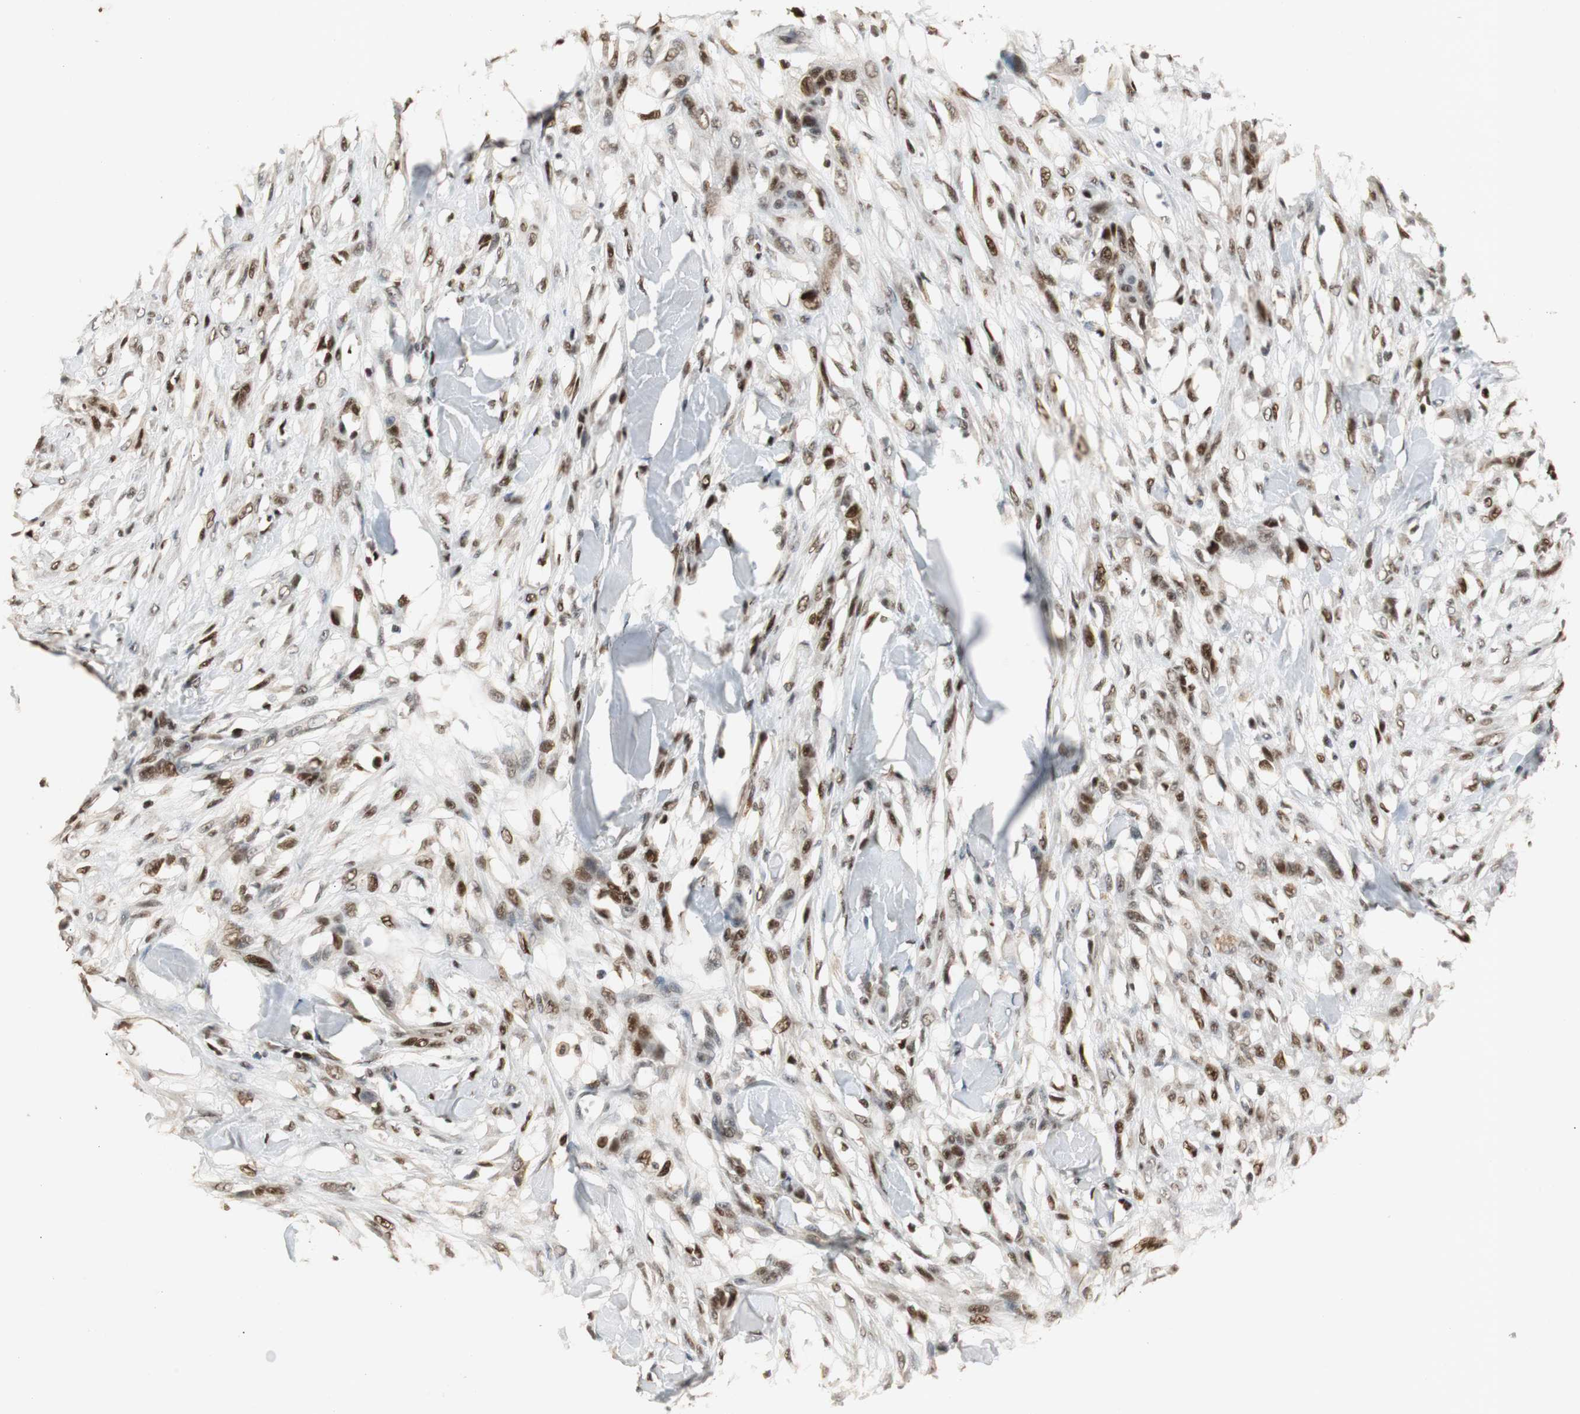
{"staining": {"intensity": "strong", "quantity": ">75%", "location": "nuclear"}, "tissue": "skin cancer", "cell_type": "Tumor cells", "image_type": "cancer", "snomed": [{"axis": "morphology", "description": "Normal tissue, NOS"}, {"axis": "morphology", "description": "Squamous cell carcinoma, NOS"}, {"axis": "topography", "description": "Skin"}], "caption": "An IHC micrograph of tumor tissue is shown. Protein staining in brown highlights strong nuclear positivity in skin cancer within tumor cells. (brown staining indicates protein expression, while blue staining denotes nuclei).", "gene": "FEN1", "patient": {"sex": "female", "age": 59}}